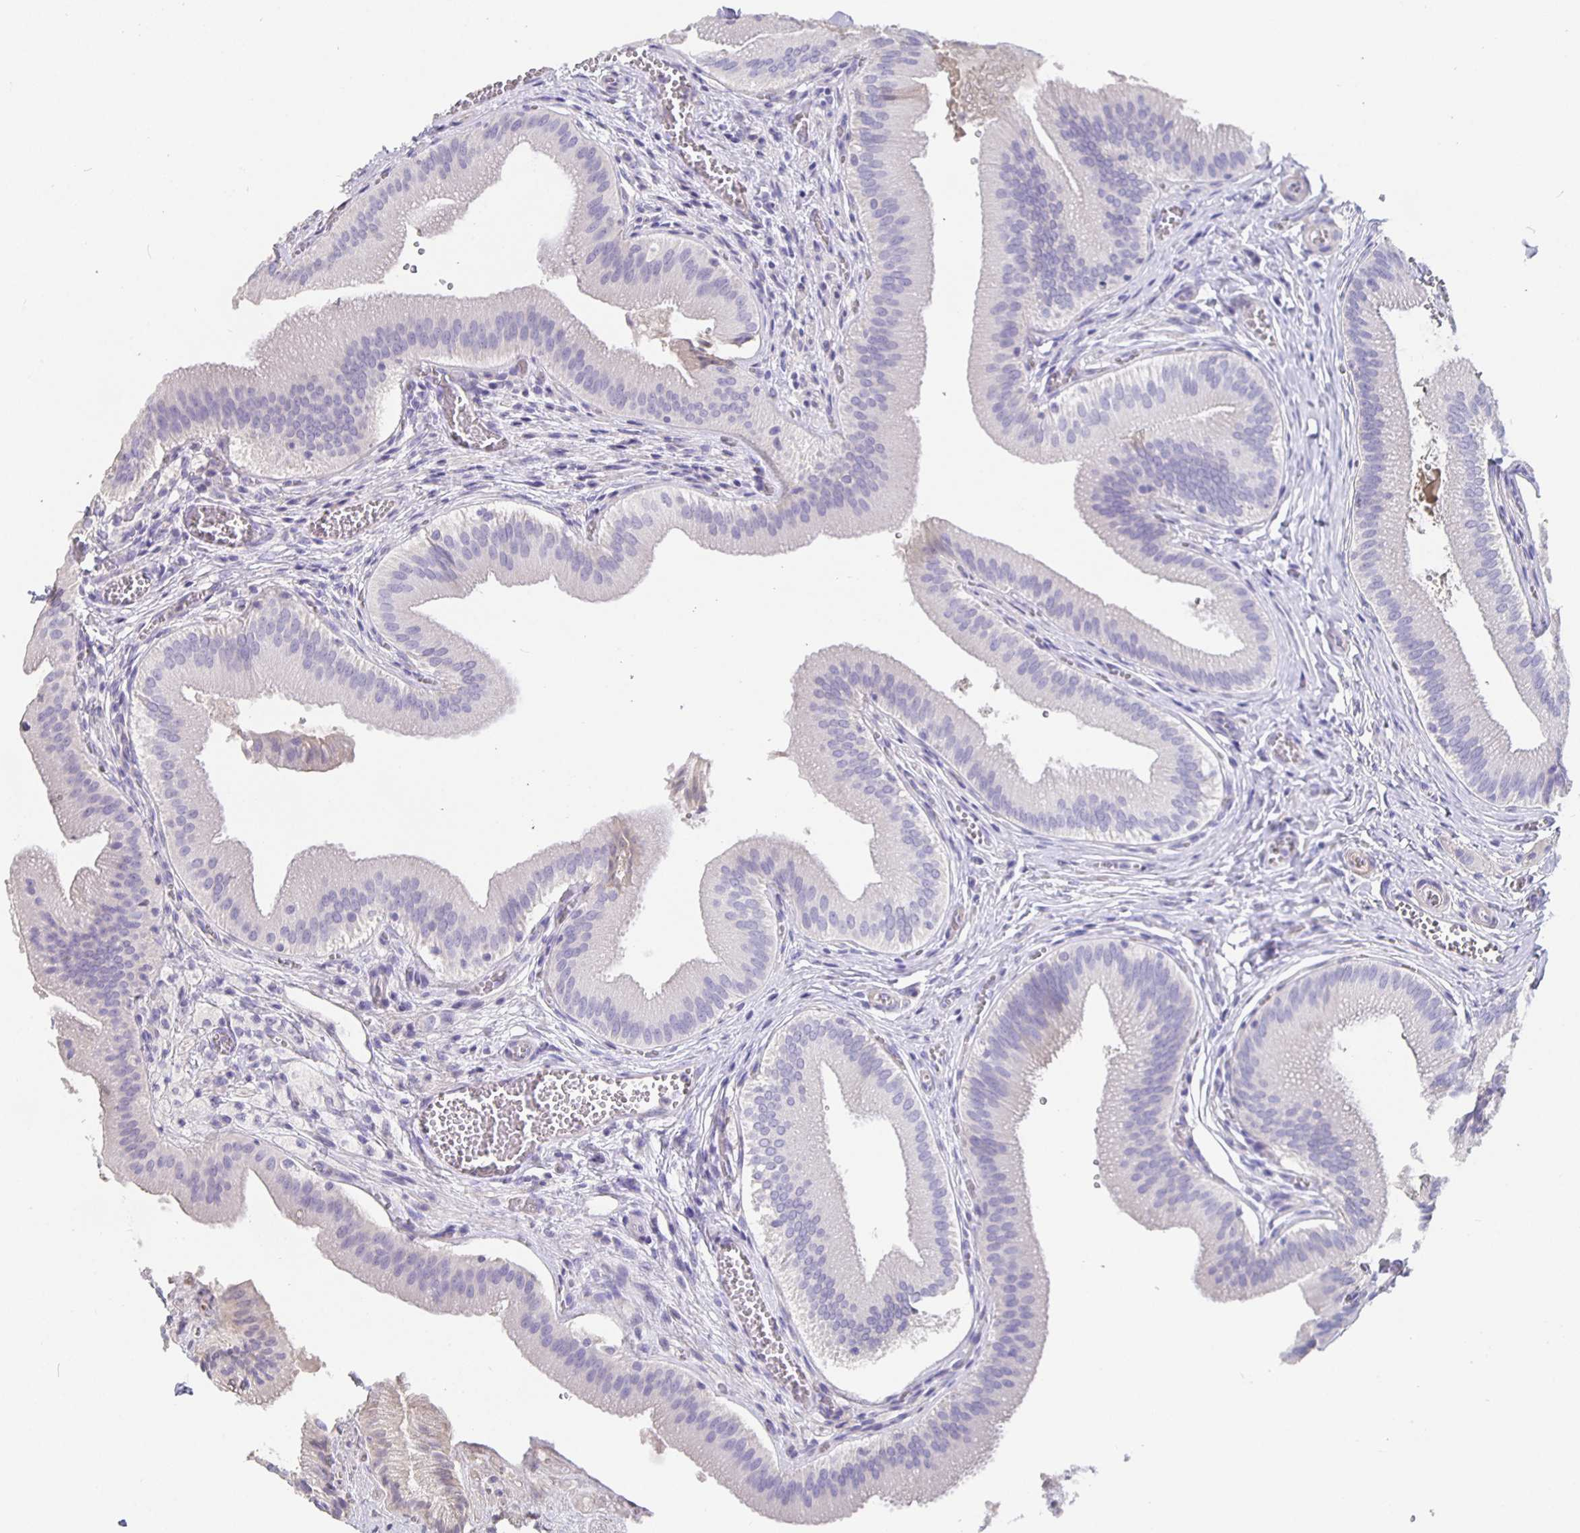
{"staining": {"intensity": "weak", "quantity": "<25%", "location": "cytoplasmic/membranous"}, "tissue": "gallbladder", "cell_type": "Glandular cells", "image_type": "normal", "snomed": [{"axis": "morphology", "description": "Normal tissue, NOS"}, {"axis": "topography", "description": "Gallbladder"}], "caption": "This micrograph is of normal gallbladder stained with immunohistochemistry to label a protein in brown with the nuclei are counter-stained blue. There is no positivity in glandular cells.", "gene": "CFAP74", "patient": {"sex": "male", "age": 17}}